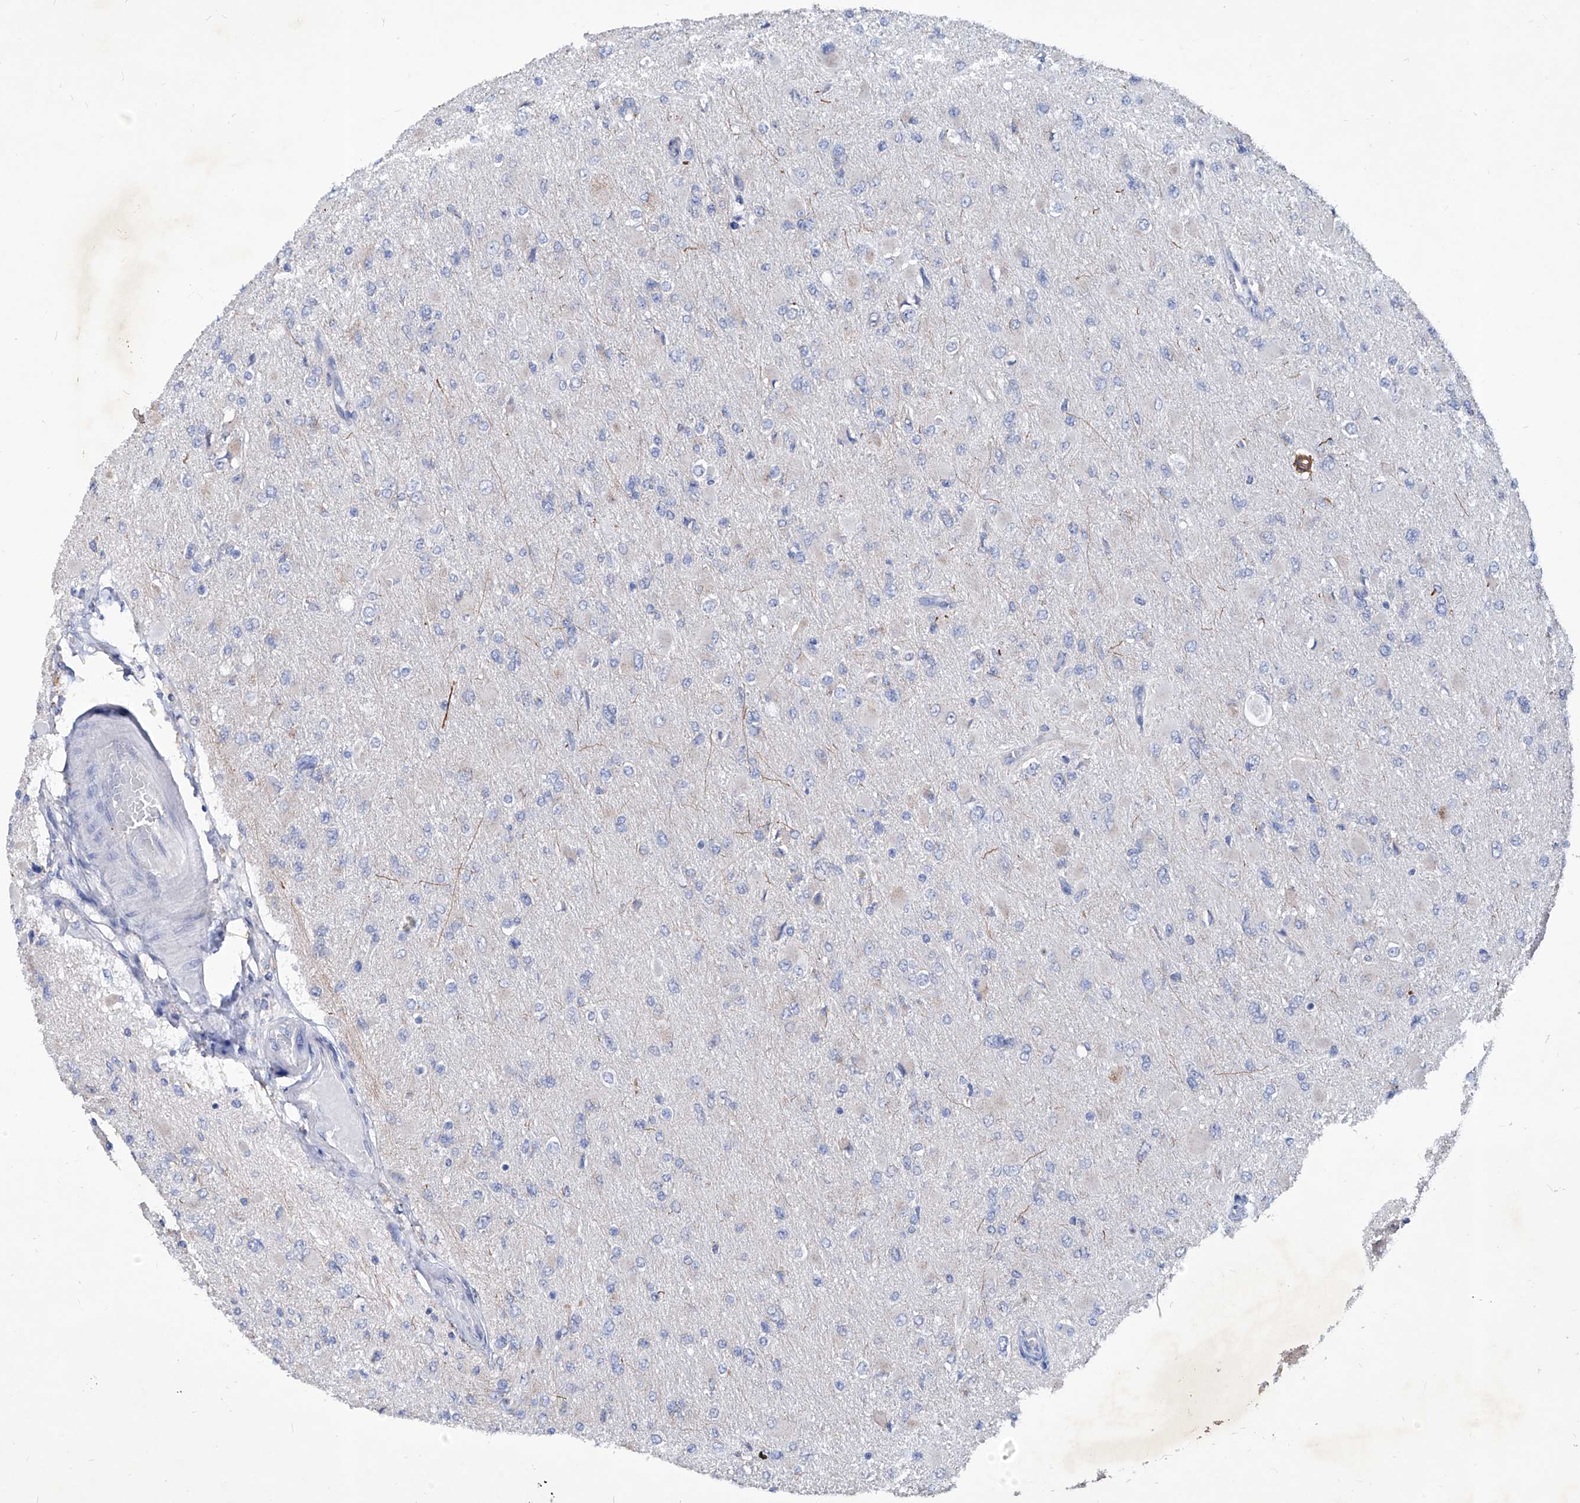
{"staining": {"intensity": "negative", "quantity": "none", "location": "none"}, "tissue": "glioma", "cell_type": "Tumor cells", "image_type": "cancer", "snomed": [{"axis": "morphology", "description": "Glioma, malignant, High grade"}, {"axis": "topography", "description": "Cerebral cortex"}], "caption": "Immunohistochemistry (IHC) micrograph of malignant glioma (high-grade) stained for a protein (brown), which displays no staining in tumor cells.", "gene": "KLHL17", "patient": {"sex": "female", "age": 36}}